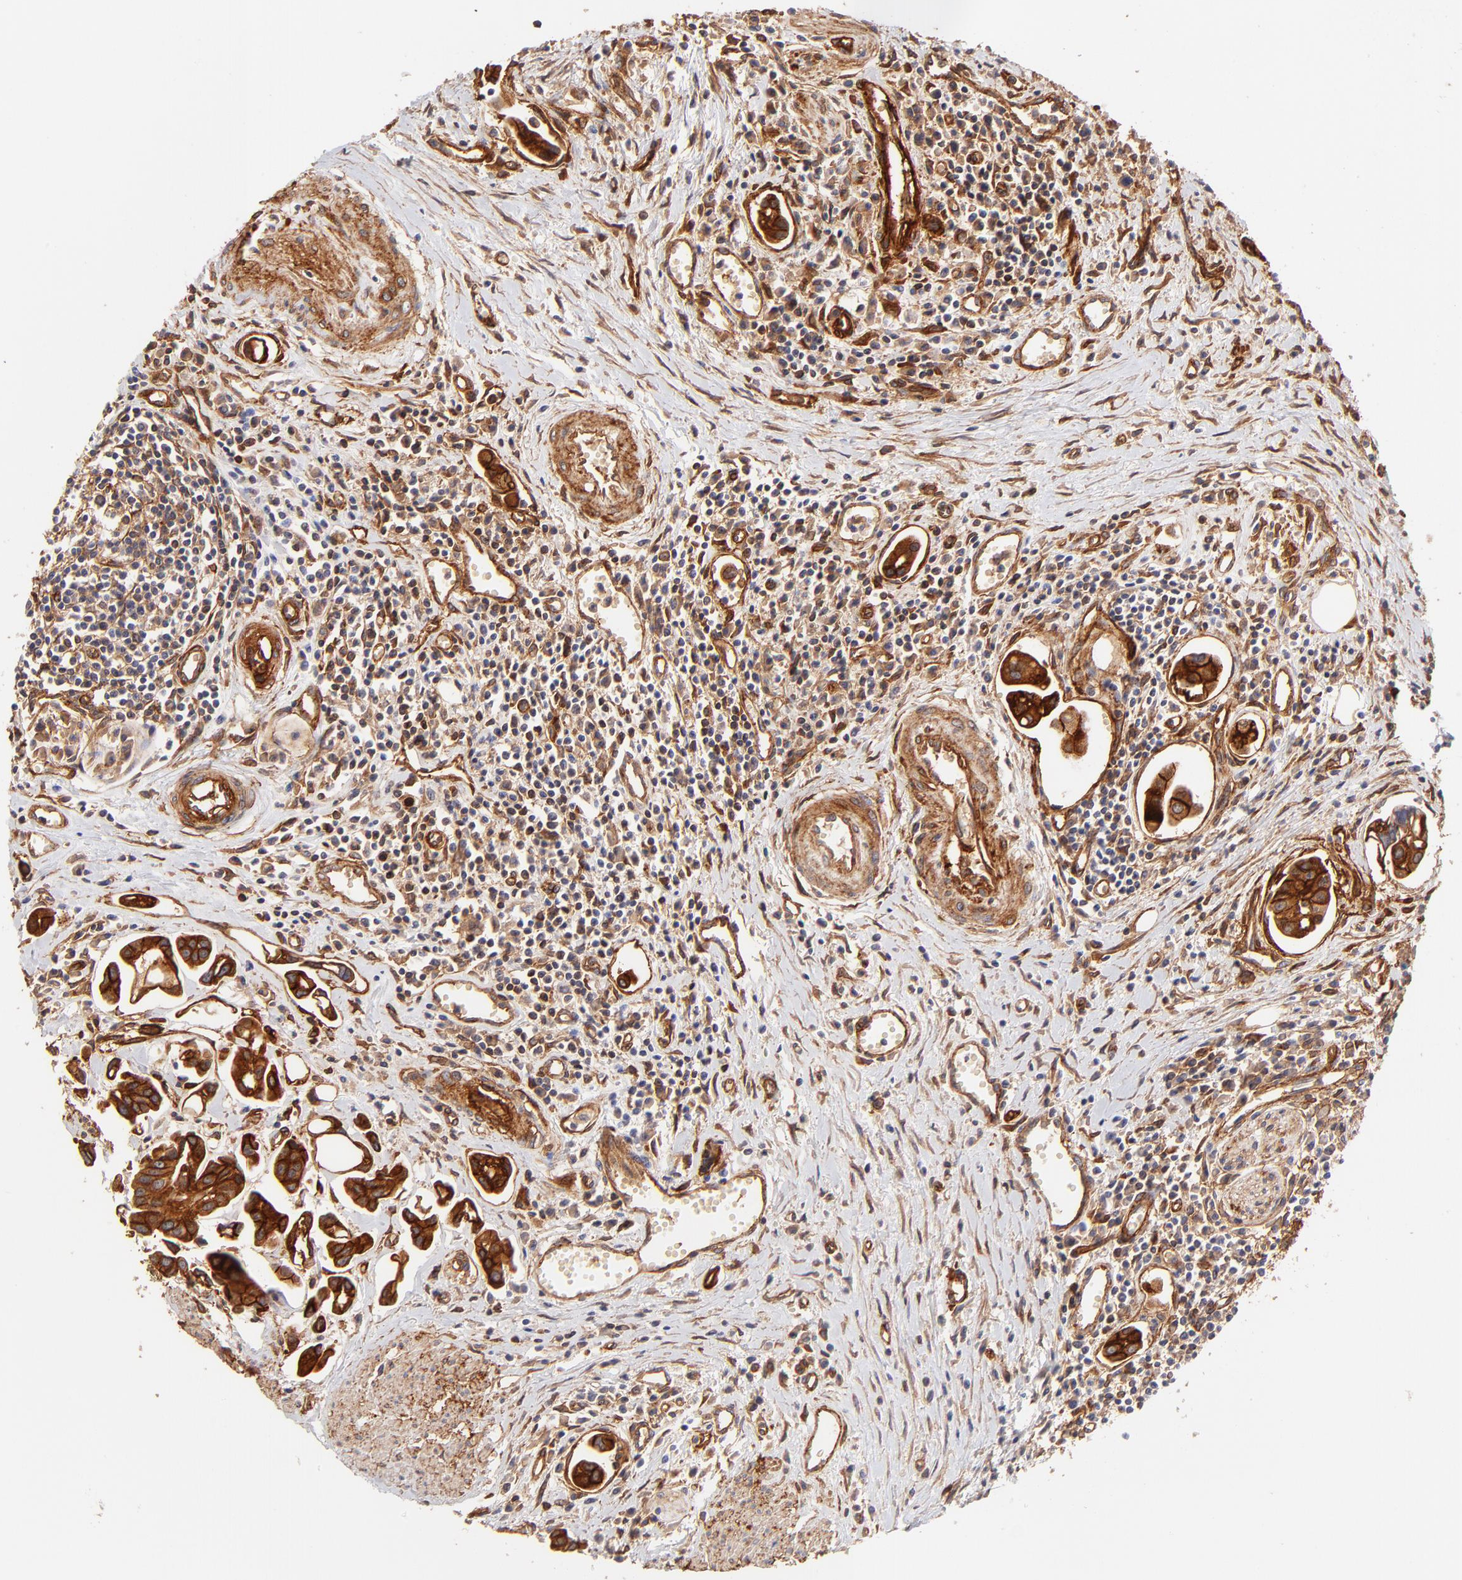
{"staining": {"intensity": "strong", "quantity": ">75%", "location": "cytoplasmic/membranous"}, "tissue": "urothelial cancer", "cell_type": "Tumor cells", "image_type": "cancer", "snomed": [{"axis": "morphology", "description": "Urothelial carcinoma, High grade"}, {"axis": "topography", "description": "Urinary bladder"}], "caption": "This histopathology image shows immunohistochemistry staining of human urothelial cancer, with high strong cytoplasmic/membranous positivity in approximately >75% of tumor cells.", "gene": "ITGB1", "patient": {"sex": "male", "age": 66}}